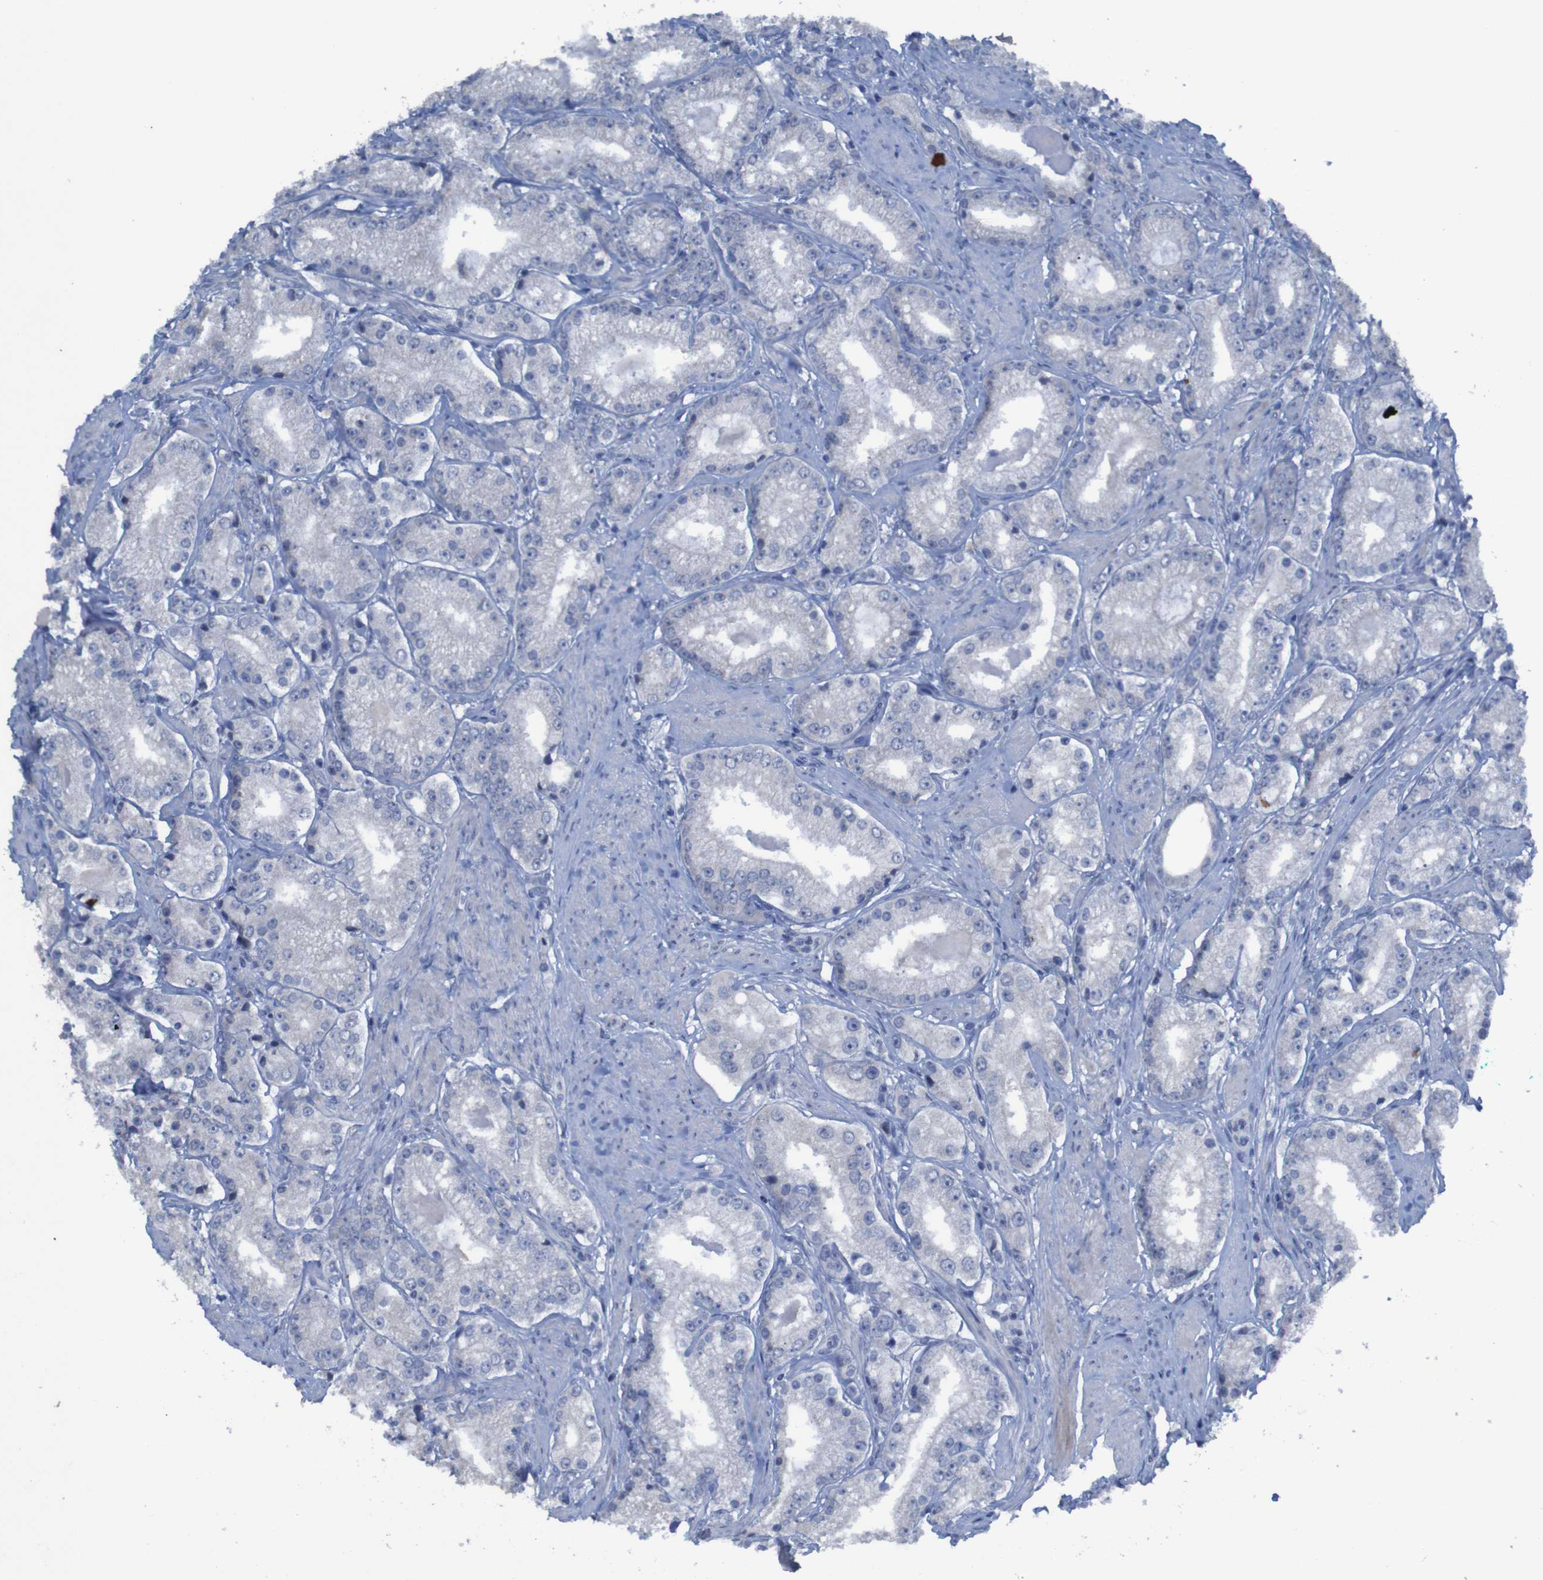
{"staining": {"intensity": "negative", "quantity": "none", "location": "none"}, "tissue": "prostate cancer", "cell_type": "Tumor cells", "image_type": "cancer", "snomed": [{"axis": "morphology", "description": "Adenocarcinoma, Low grade"}, {"axis": "topography", "description": "Prostate"}], "caption": "An immunohistochemistry photomicrograph of prostate adenocarcinoma (low-grade) is shown. There is no staining in tumor cells of prostate adenocarcinoma (low-grade).", "gene": "CLDN18", "patient": {"sex": "male", "age": 63}}